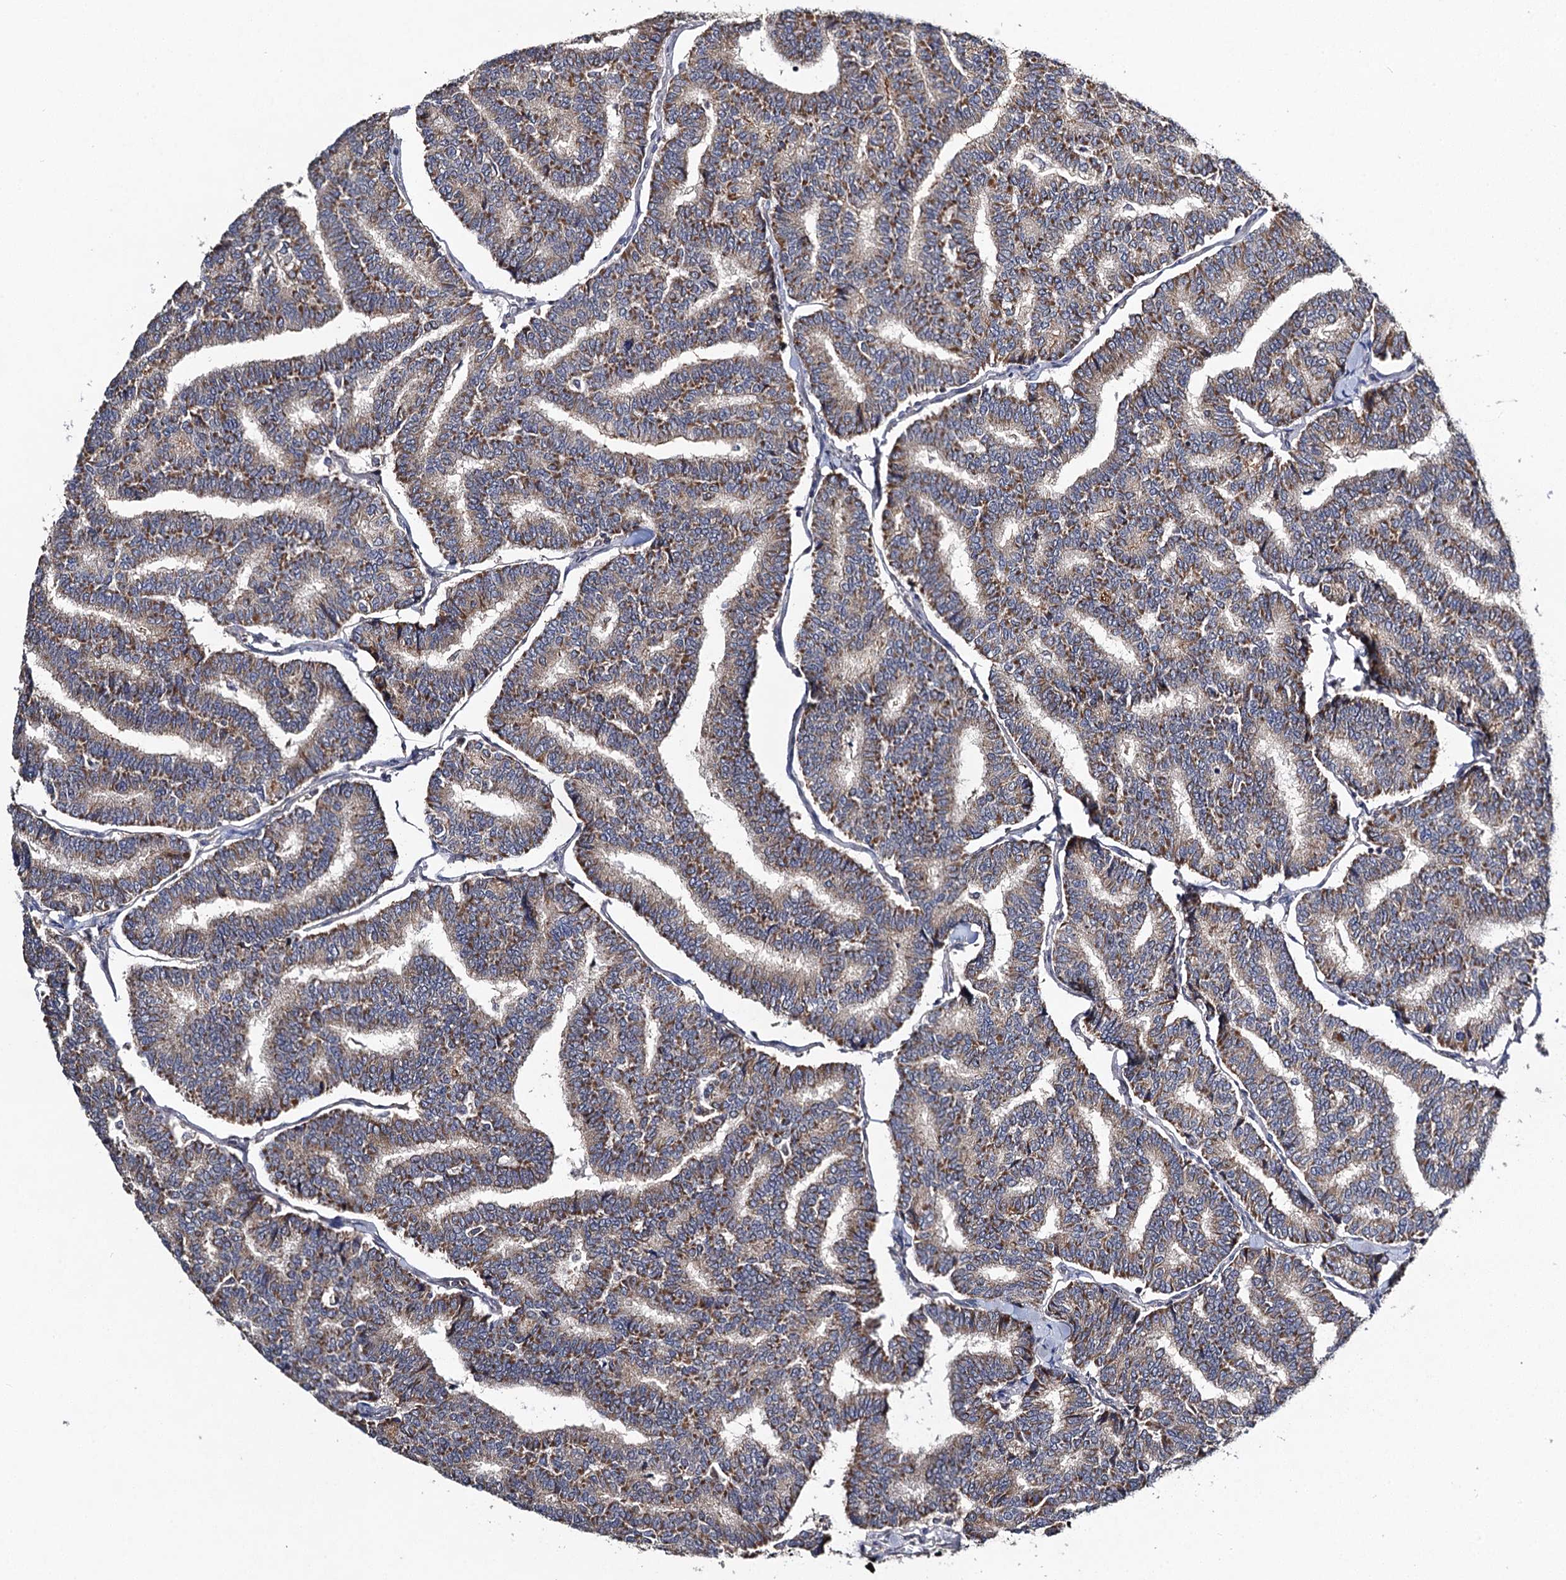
{"staining": {"intensity": "moderate", "quantity": "25%-75%", "location": "cytoplasmic/membranous"}, "tissue": "thyroid cancer", "cell_type": "Tumor cells", "image_type": "cancer", "snomed": [{"axis": "morphology", "description": "Papillary adenocarcinoma, NOS"}, {"axis": "topography", "description": "Thyroid gland"}], "caption": "A histopathology image of thyroid cancer stained for a protein demonstrates moderate cytoplasmic/membranous brown staining in tumor cells.", "gene": "VPS37D", "patient": {"sex": "female", "age": 35}}